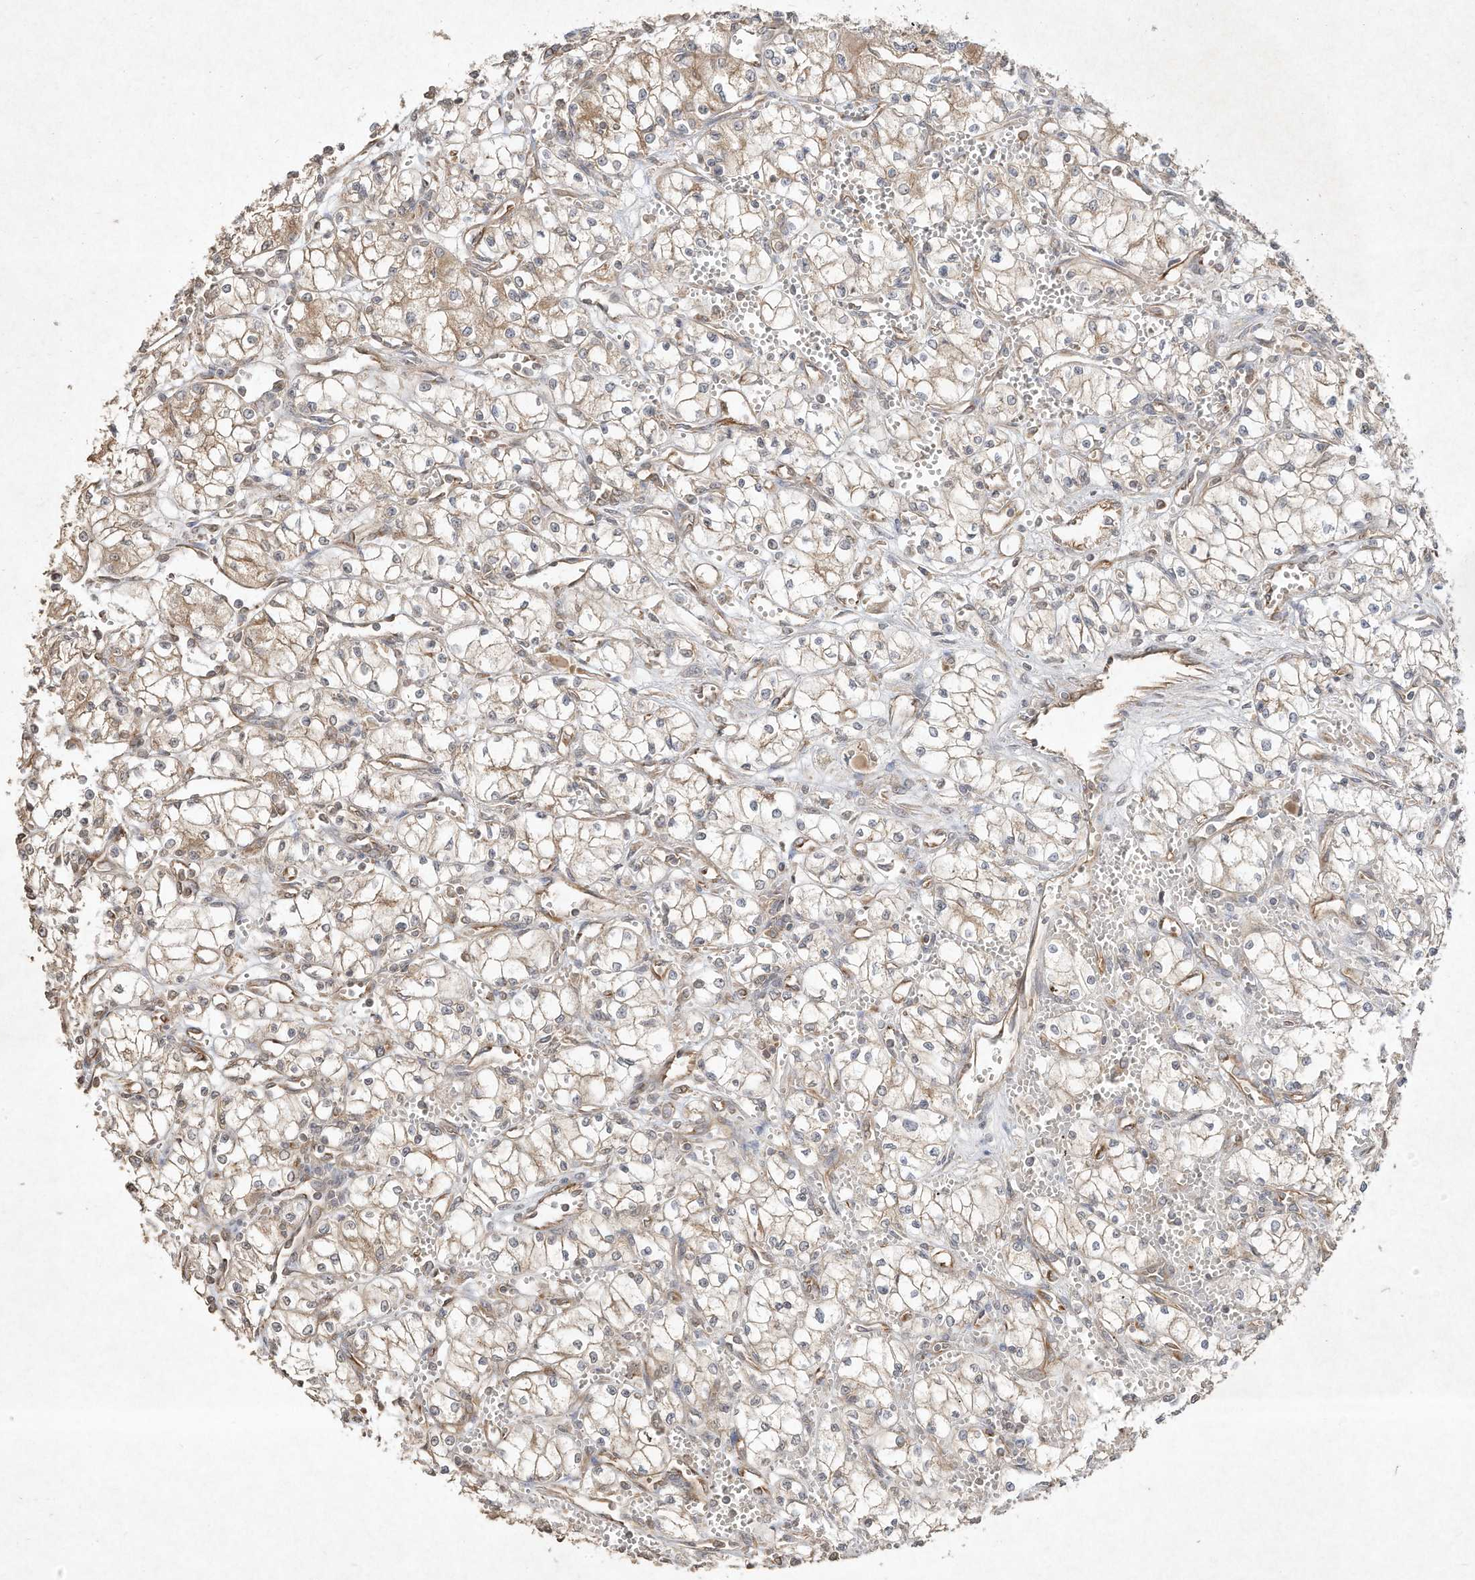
{"staining": {"intensity": "weak", "quantity": "25%-75%", "location": "cytoplasmic/membranous"}, "tissue": "renal cancer", "cell_type": "Tumor cells", "image_type": "cancer", "snomed": [{"axis": "morphology", "description": "Normal tissue, NOS"}, {"axis": "morphology", "description": "Adenocarcinoma, NOS"}, {"axis": "topography", "description": "Kidney"}], "caption": "Tumor cells exhibit low levels of weak cytoplasmic/membranous staining in approximately 25%-75% of cells in renal cancer (adenocarcinoma).", "gene": "DYNC1I2", "patient": {"sex": "male", "age": 59}}